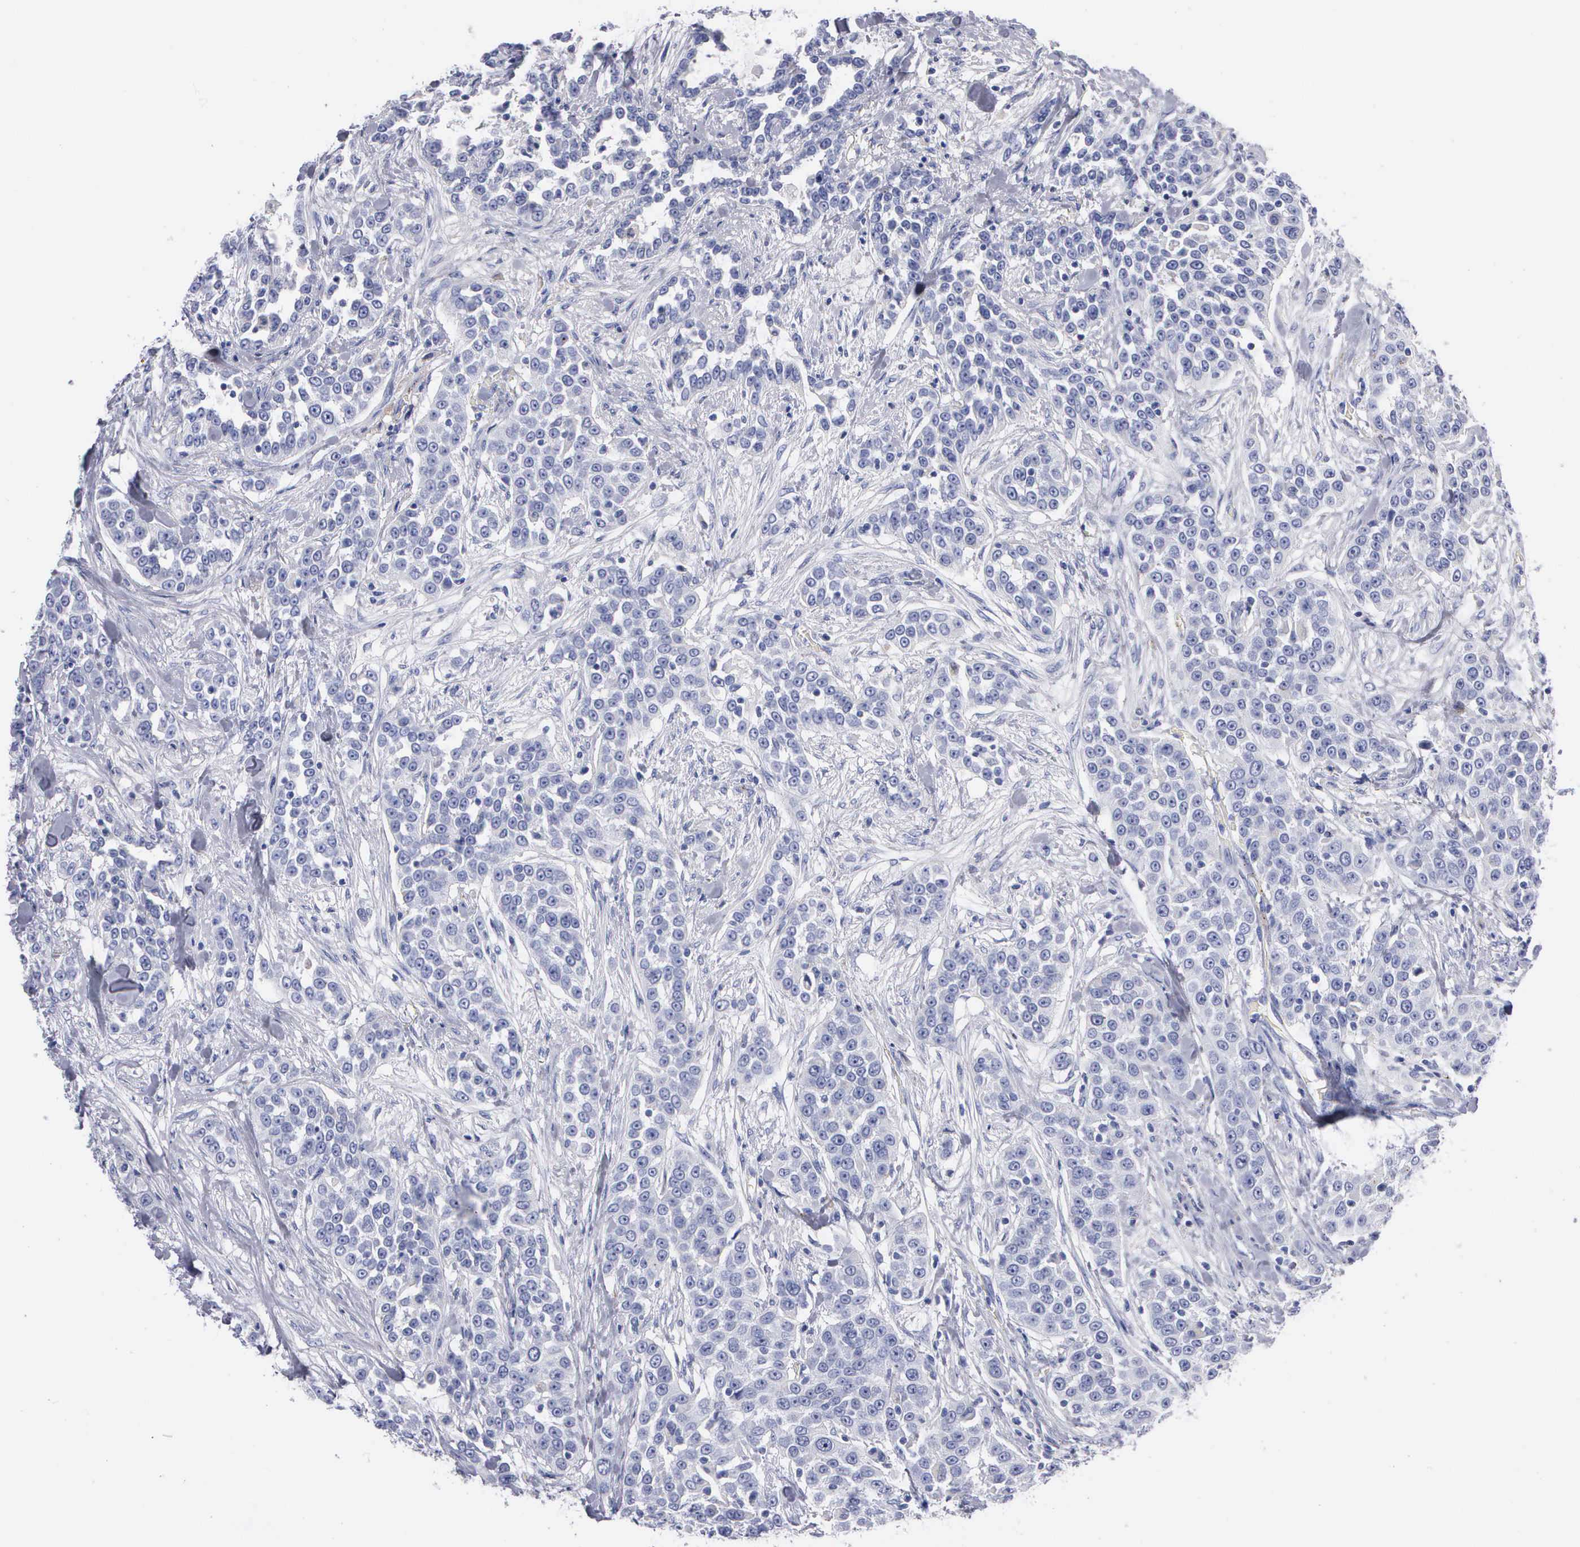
{"staining": {"intensity": "negative", "quantity": "none", "location": "none"}, "tissue": "urothelial cancer", "cell_type": "Tumor cells", "image_type": "cancer", "snomed": [{"axis": "morphology", "description": "Urothelial carcinoma, High grade"}, {"axis": "topography", "description": "Urinary bladder"}], "caption": "Immunohistochemical staining of human urothelial carcinoma (high-grade) shows no significant staining in tumor cells.", "gene": "CTSL", "patient": {"sex": "female", "age": 80}}